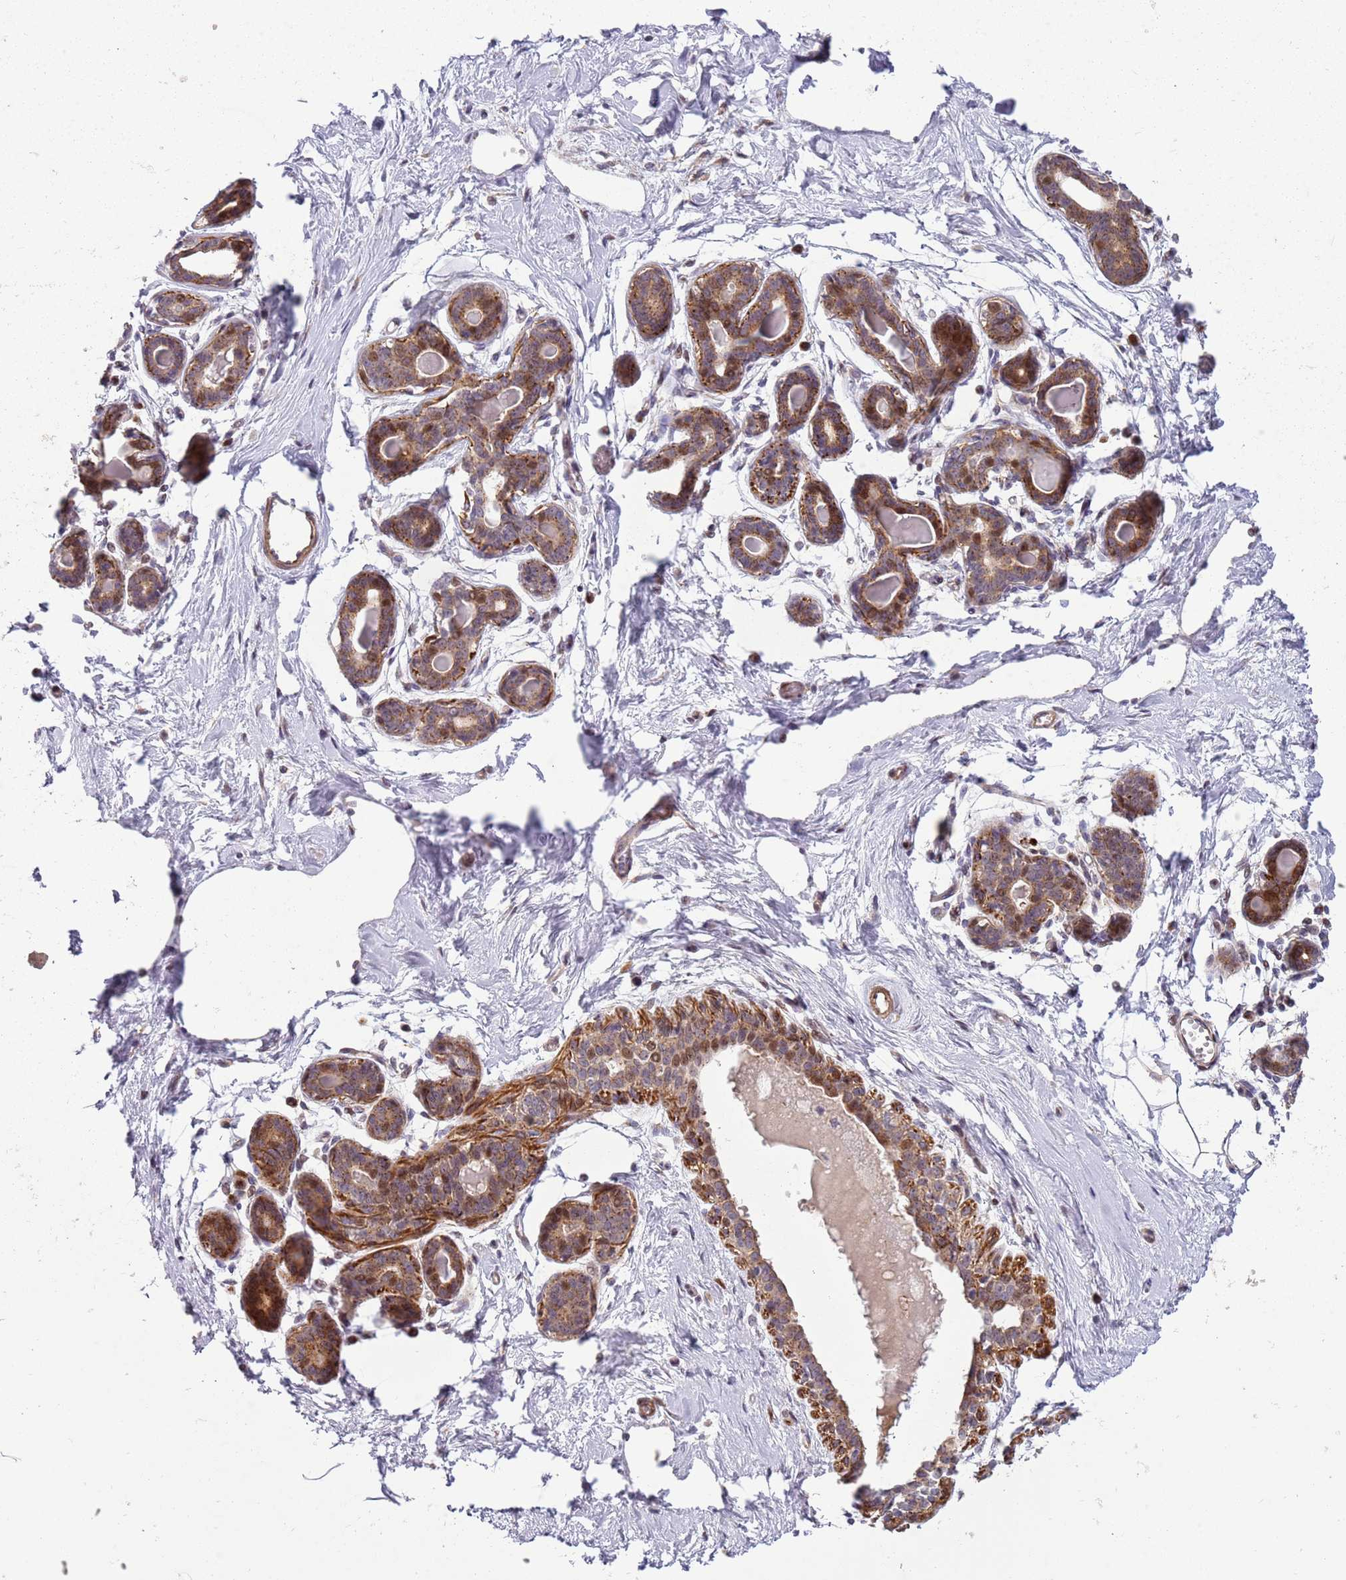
{"staining": {"intensity": "weak", "quantity": "<25%", "location": "cytoplasmic/membranous"}, "tissue": "breast", "cell_type": "Adipocytes", "image_type": "normal", "snomed": [{"axis": "morphology", "description": "Normal tissue, NOS"}, {"axis": "topography", "description": "Breast"}], "caption": "IHC of unremarkable human breast exhibits no positivity in adipocytes.", "gene": "PVRIG", "patient": {"sex": "female", "age": 45}}